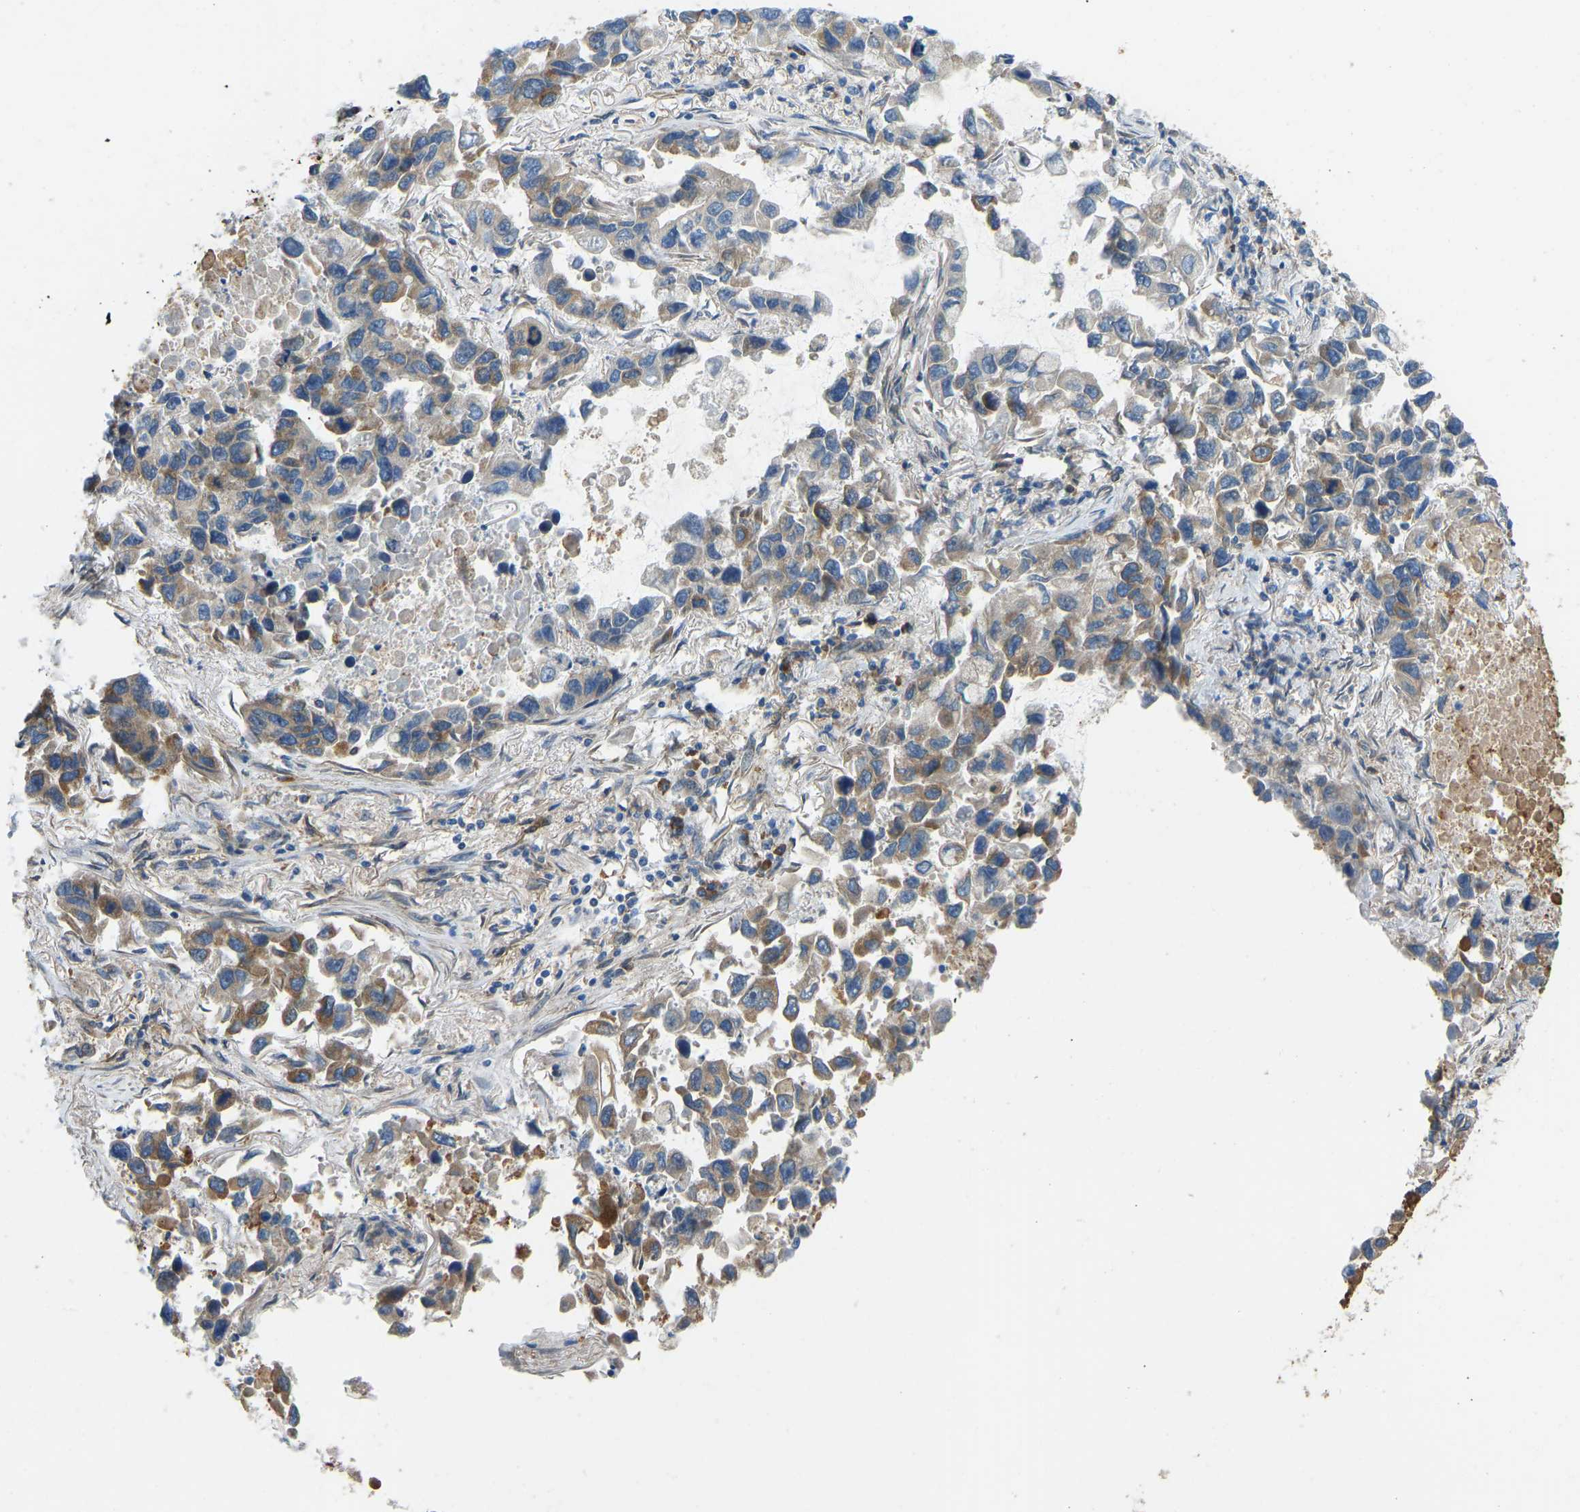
{"staining": {"intensity": "moderate", "quantity": ">75%", "location": "cytoplasmic/membranous"}, "tissue": "lung cancer", "cell_type": "Tumor cells", "image_type": "cancer", "snomed": [{"axis": "morphology", "description": "Adenocarcinoma, NOS"}, {"axis": "topography", "description": "Lung"}], "caption": "The photomicrograph exhibits a brown stain indicating the presence of a protein in the cytoplasmic/membranous of tumor cells in adenocarcinoma (lung).", "gene": "OS9", "patient": {"sex": "male", "age": 64}}